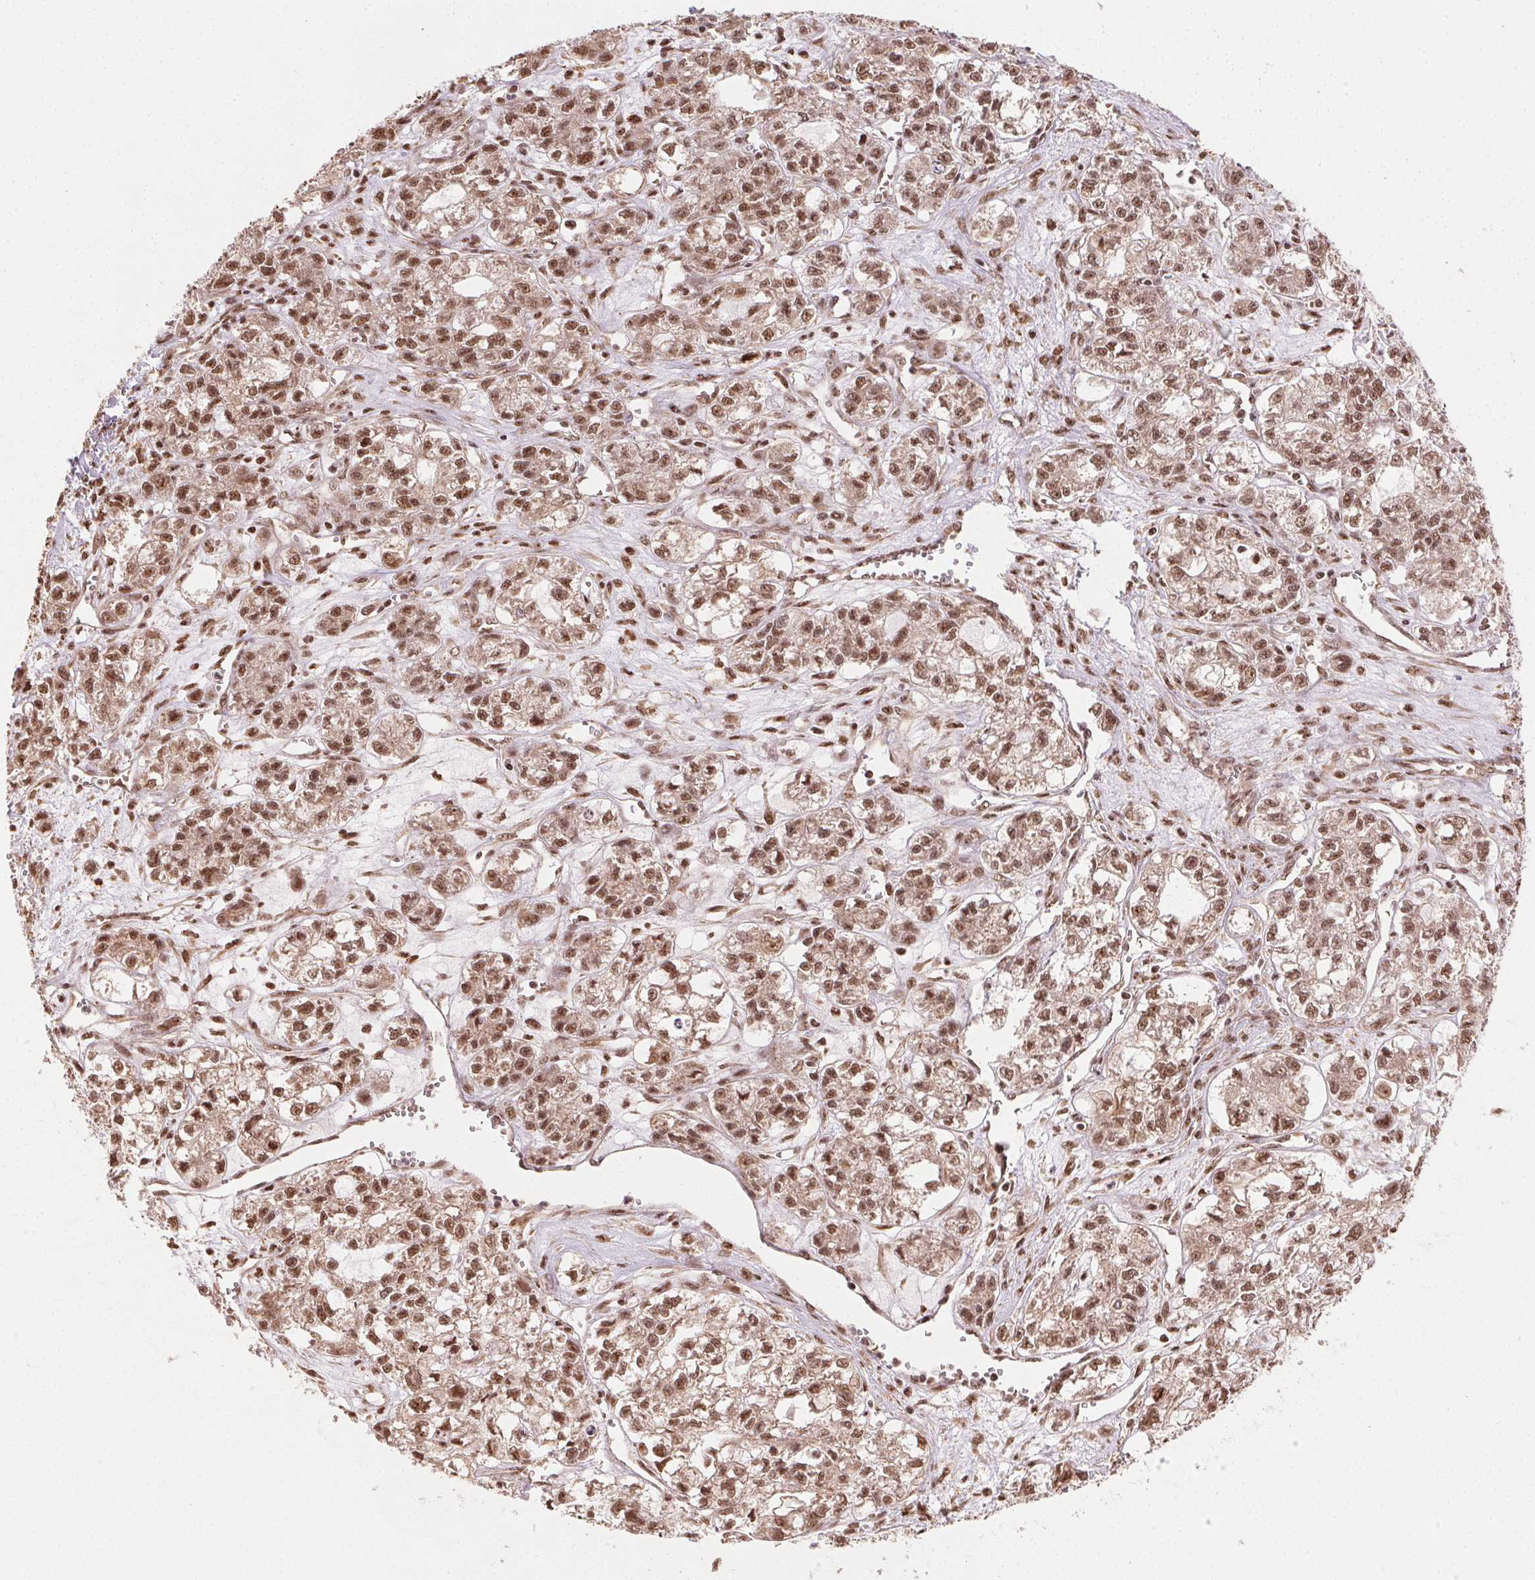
{"staining": {"intensity": "moderate", "quantity": ">75%", "location": "nuclear"}, "tissue": "ovarian cancer", "cell_type": "Tumor cells", "image_type": "cancer", "snomed": [{"axis": "morphology", "description": "Carcinoma, endometroid"}, {"axis": "topography", "description": "Ovary"}], "caption": "Endometroid carcinoma (ovarian) was stained to show a protein in brown. There is medium levels of moderate nuclear staining in about >75% of tumor cells.", "gene": "TREML4", "patient": {"sex": "female", "age": 64}}